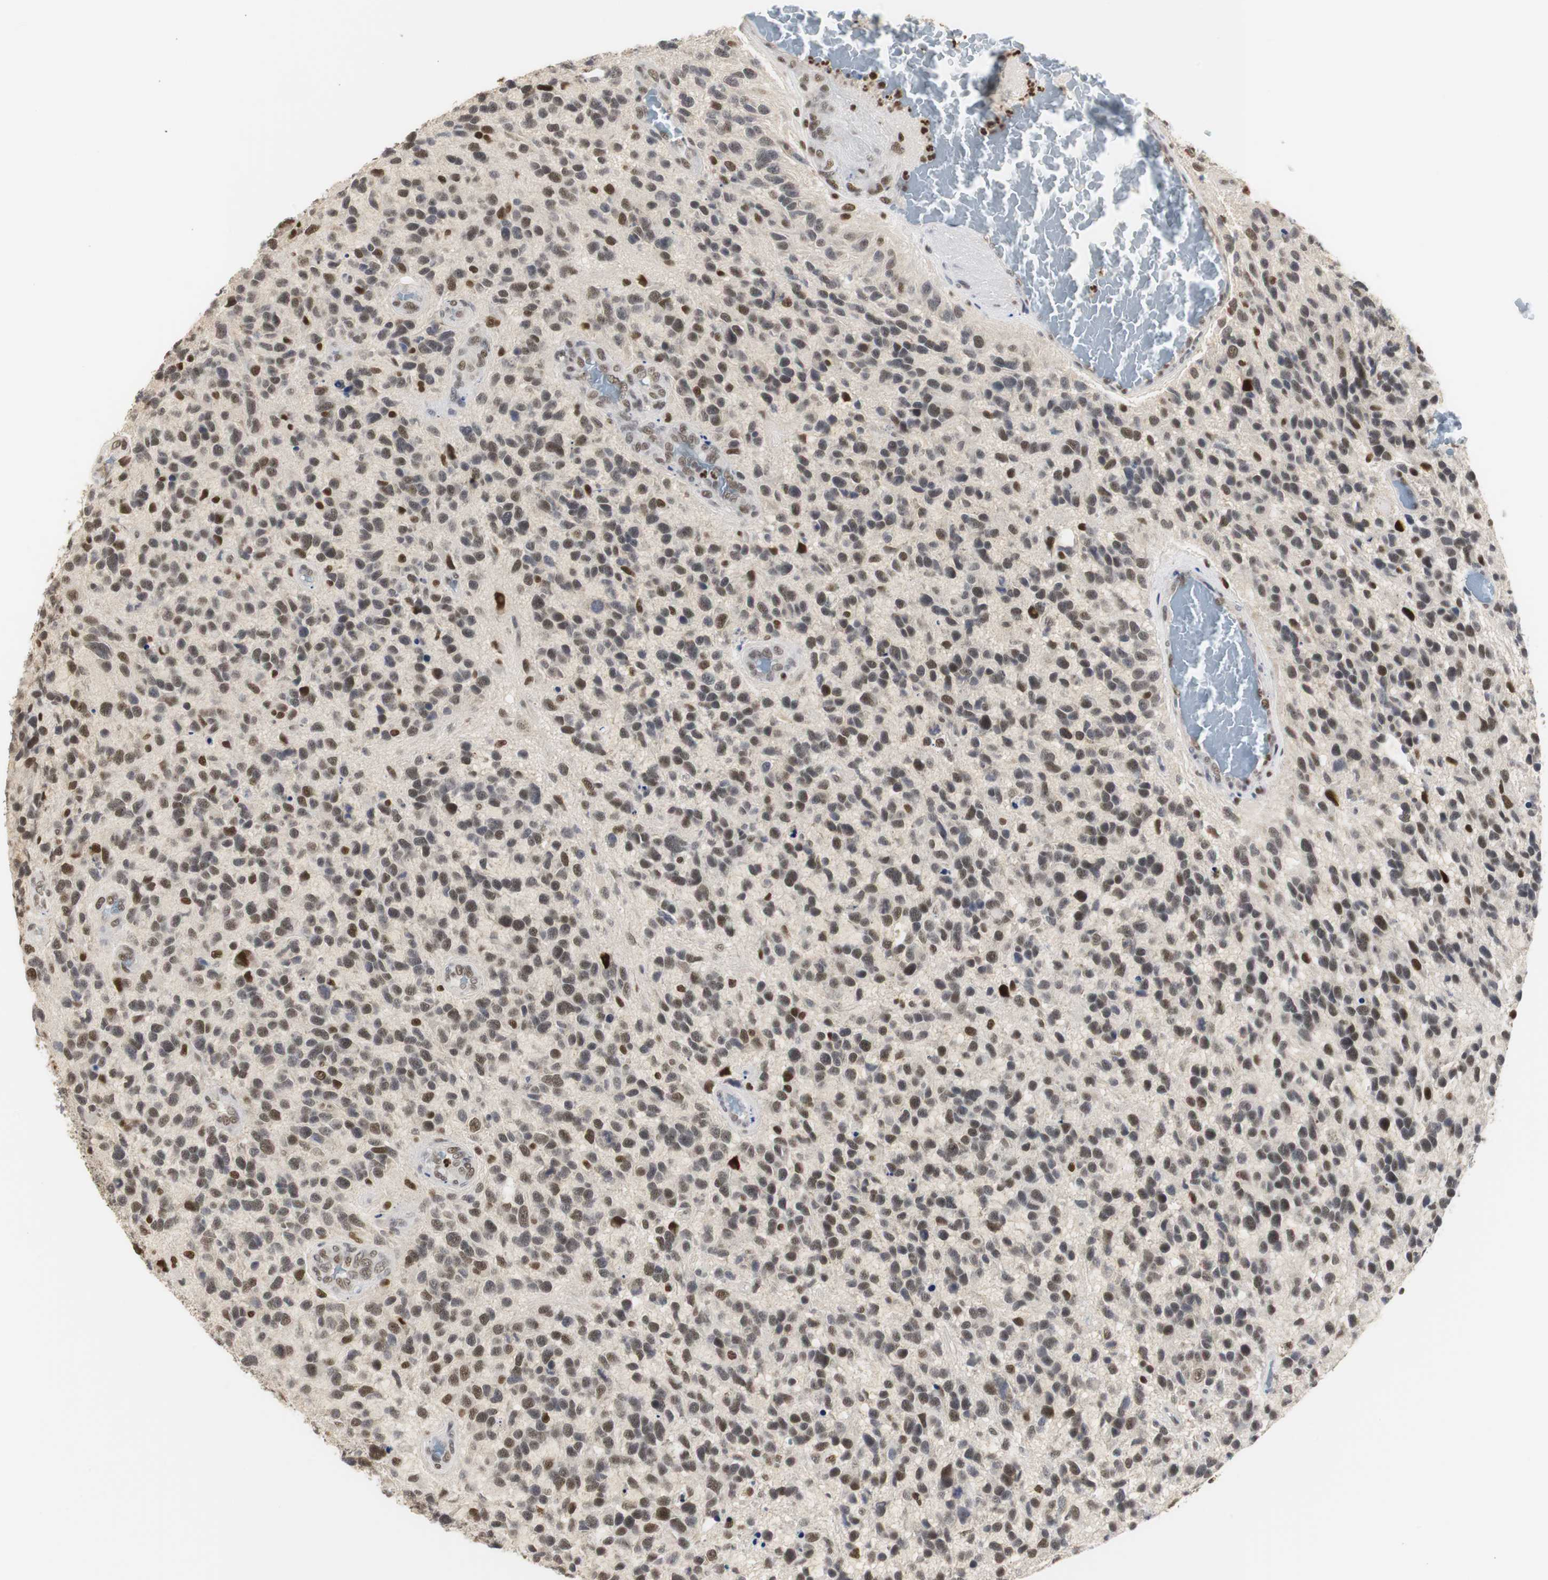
{"staining": {"intensity": "moderate", "quantity": "25%-75%", "location": "nuclear"}, "tissue": "glioma", "cell_type": "Tumor cells", "image_type": "cancer", "snomed": [{"axis": "morphology", "description": "Glioma, malignant, High grade"}, {"axis": "topography", "description": "Brain"}], "caption": "Immunohistochemistry (IHC) photomicrograph of human malignant high-grade glioma stained for a protein (brown), which demonstrates medium levels of moderate nuclear staining in about 25%-75% of tumor cells.", "gene": "ZFC3H1", "patient": {"sex": "female", "age": 58}}